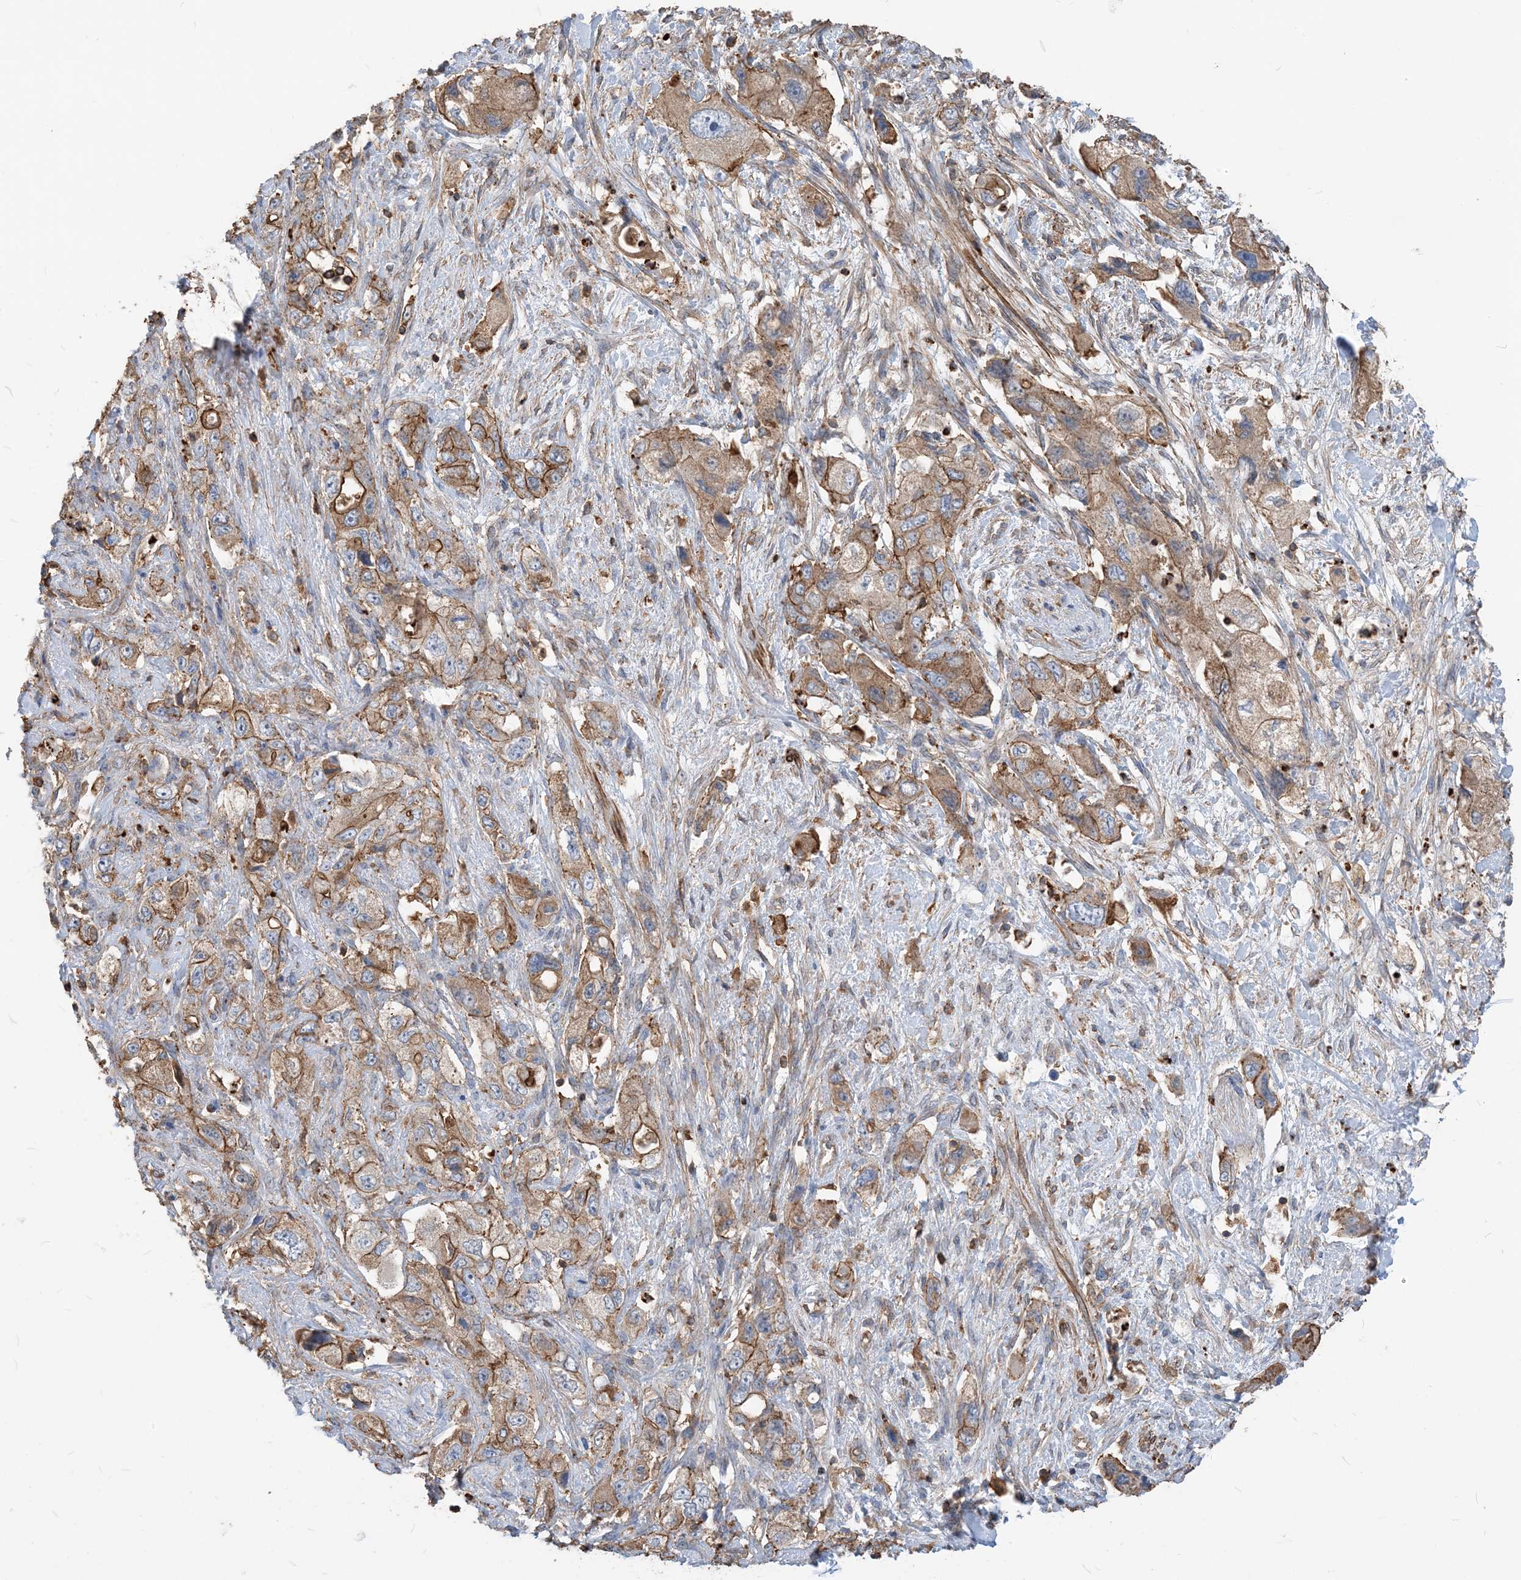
{"staining": {"intensity": "moderate", "quantity": "25%-75%", "location": "cytoplasmic/membranous"}, "tissue": "pancreatic cancer", "cell_type": "Tumor cells", "image_type": "cancer", "snomed": [{"axis": "morphology", "description": "Adenocarcinoma, NOS"}, {"axis": "topography", "description": "Pancreas"}], "caption": "Pancreatic adenocarcinoma stained for a protein displays moderate cytoplasmic/membranous positivity in tumor cells. Immunohistochemistry (ihc) stains the protein in brown and the nuclei are stained blue.", "gene": "PARVG", "patient": {"sex": "female", "age": 73}}